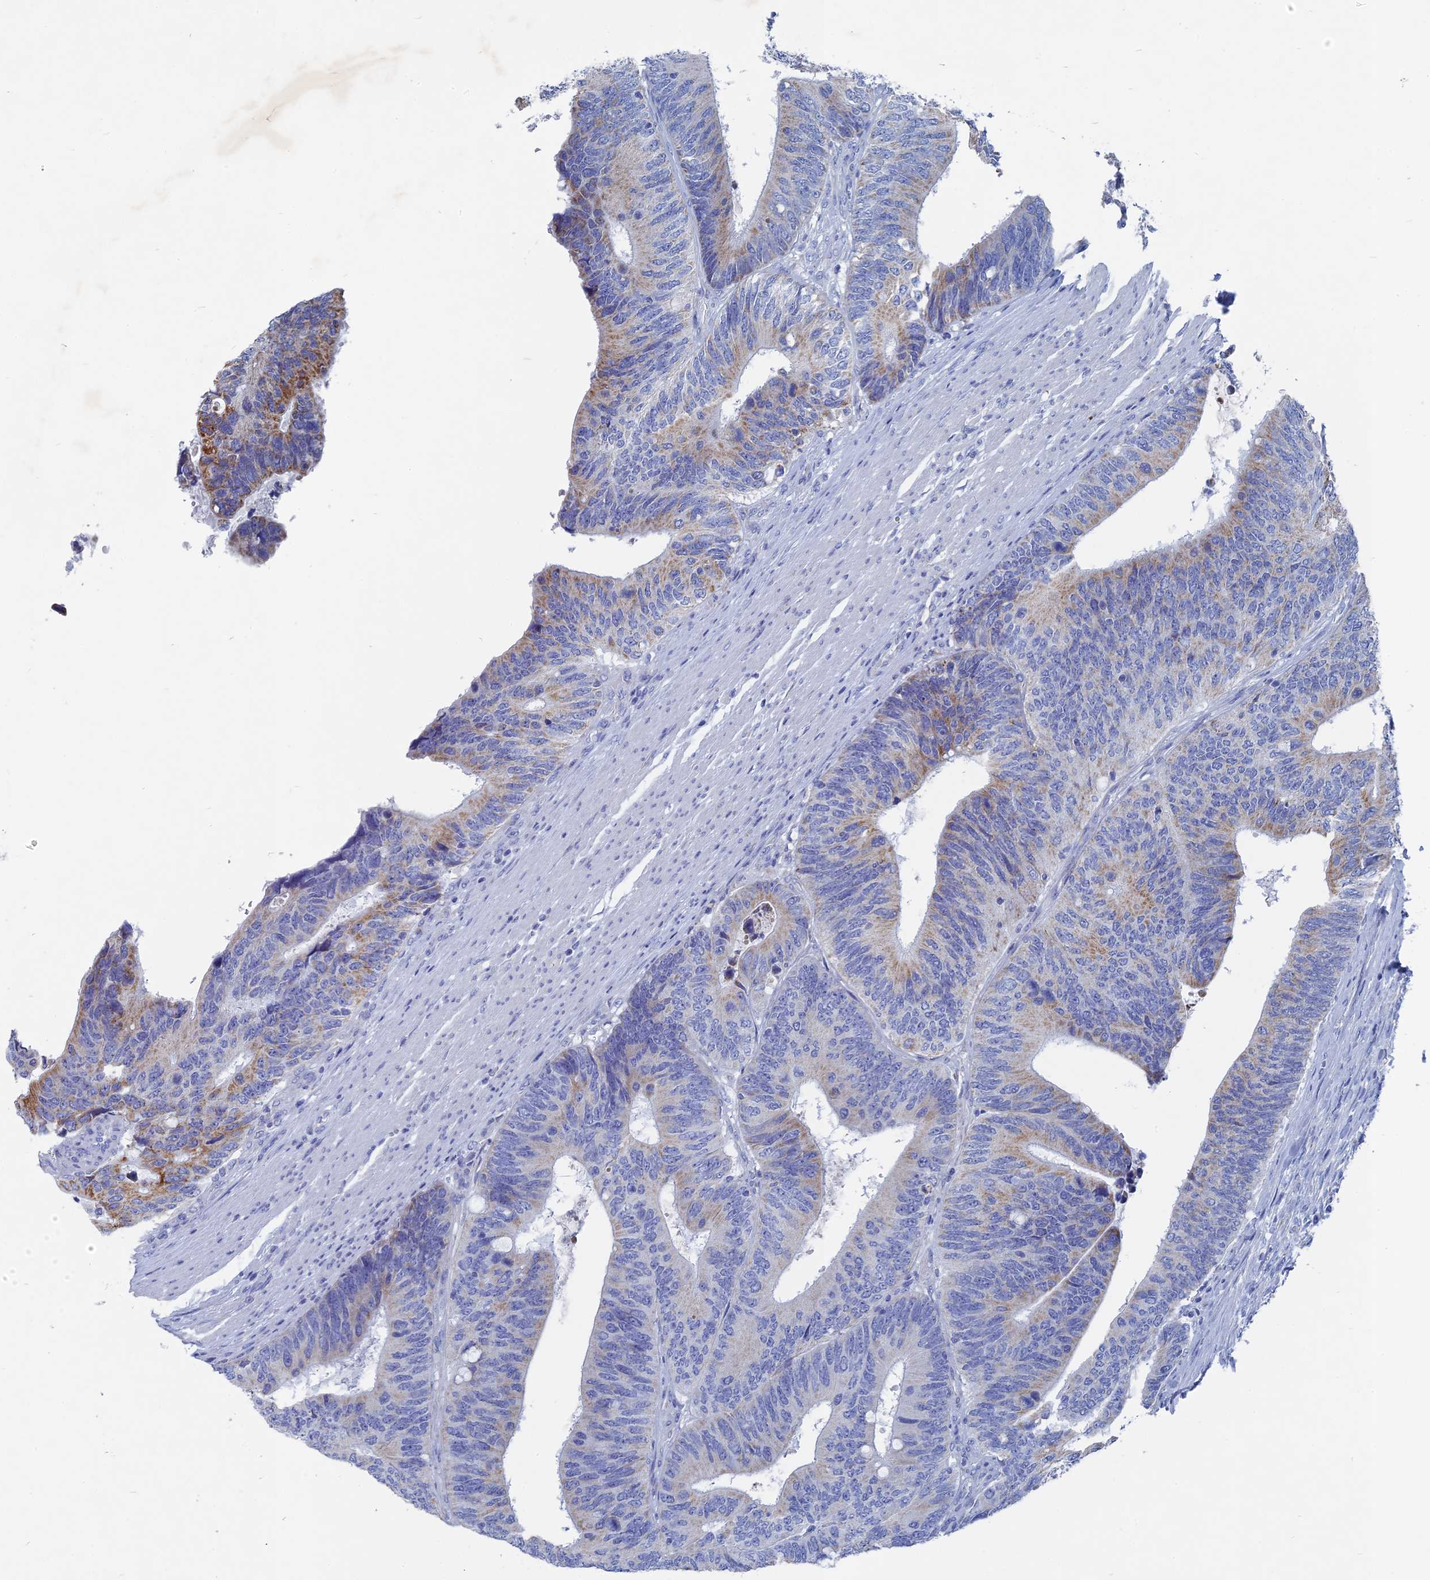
{"staining": {"intensity": "moderate", "quantity": "<25%", "location": "cytoplasmic/membranous"}, "tissue": "colorectal cancer", "cell_type": "Tumor cells", "image_type": "cancer", "snomed": [{"axis": "morphology", "description": "Adenocarcinoma, NOS"}, {"axis": "topography", "description": "Colon"}], "caption": "Moderate cytoplasmic/membranous protein expression is appreciated in approximately <25% of tumor cells in colorectal adenocarcinoma.", "gene": "HIGD1A", "patient": {"sex": "male", "age": 87}}